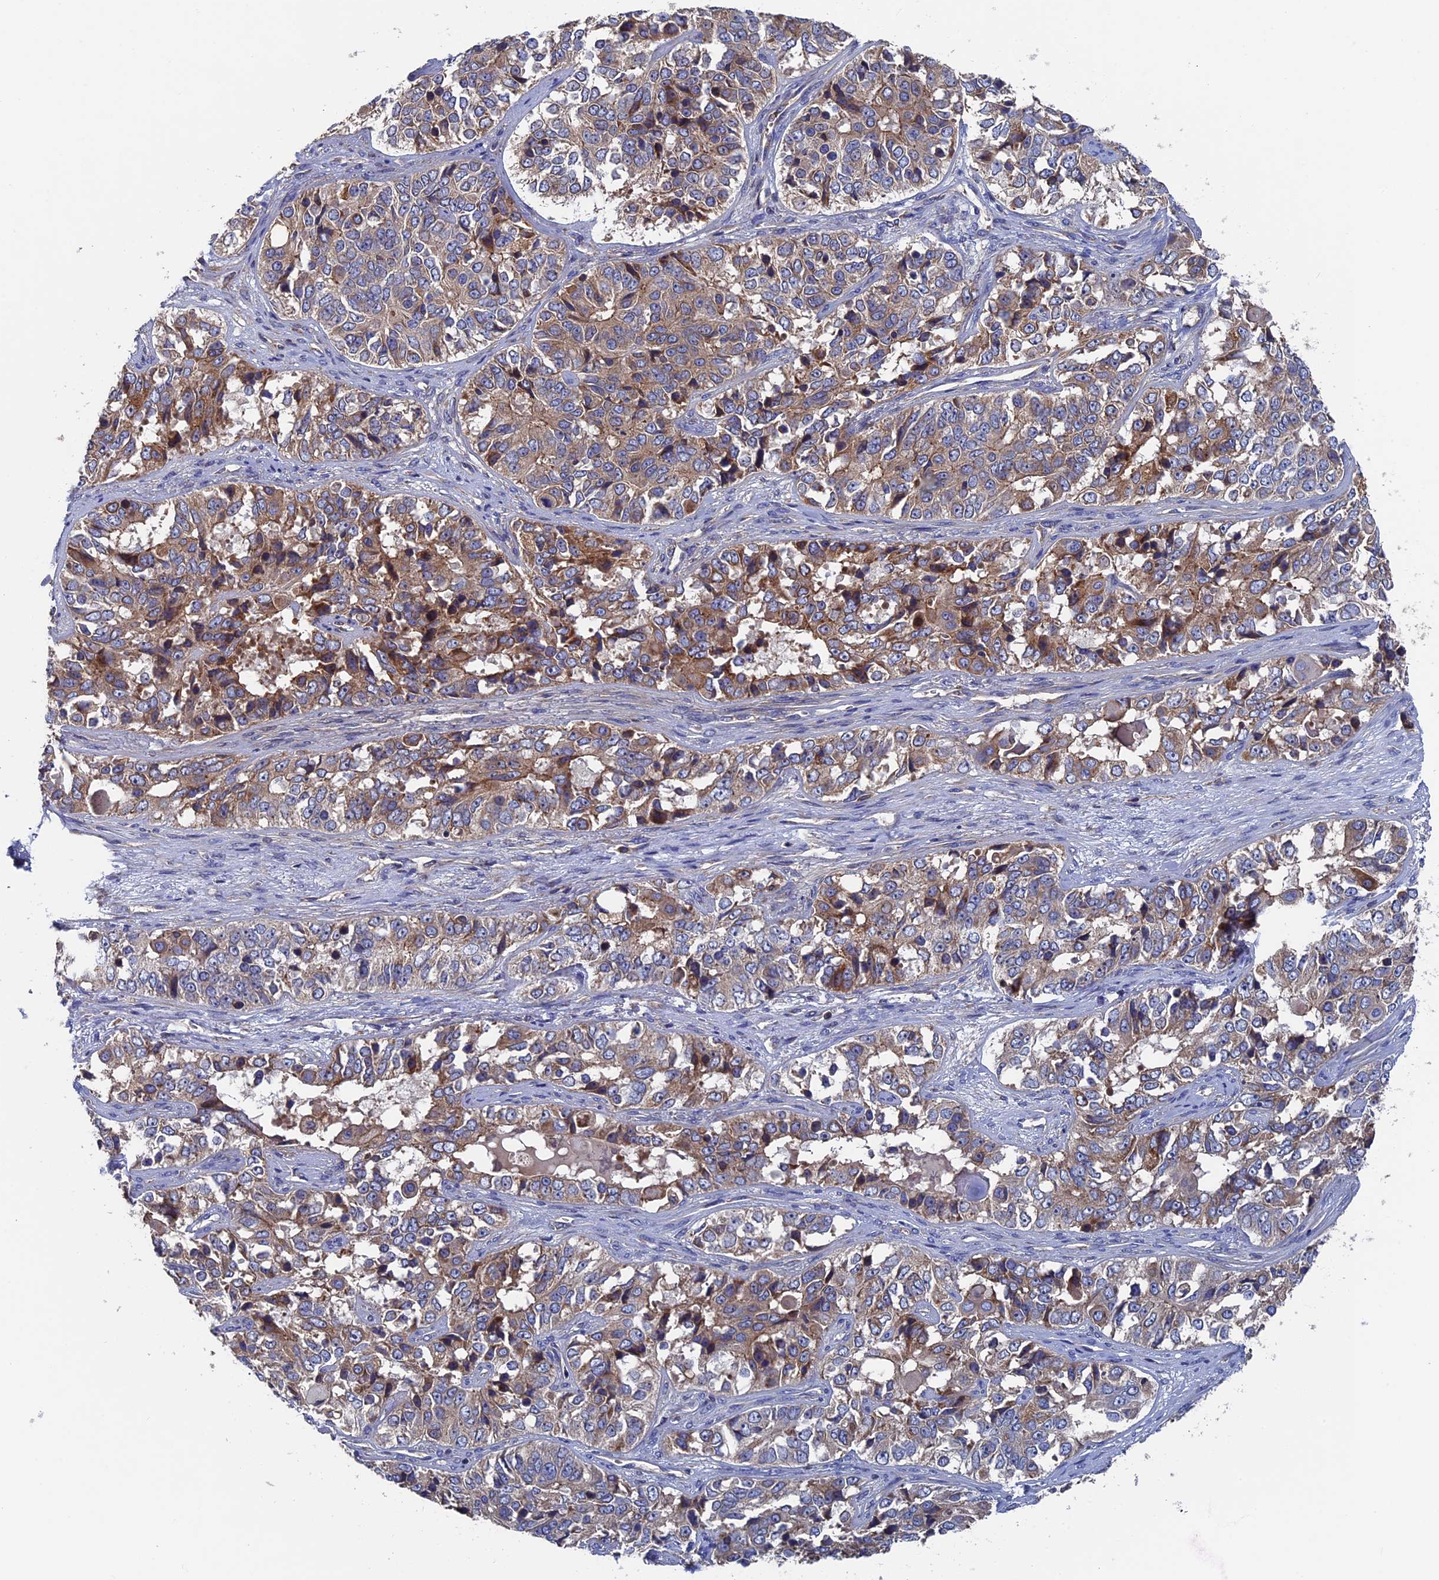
{"staining": {"intensity": "moderate", "quantity": "25%-75%", "location": "cytoplasmic/membranous"}, "tissue": "ovarian cancer", "cell_type": "Tumor cells", "image_type": "cancer", "snomed": [{"axis": "morphology", "description": "Carcinoma, endometroid"}, {"axis": "topography", "description": "Ovary"}], "caption": "Immunohistochemistry (IHC) of ovarian endometroid carcinoma exhibits medium levels of moderate cytoplasmic/membranous expression in approximately 25%-75% of tumor cells.", "gene": "DNAJC3", "patient": {"sex": "female", "age": 51}}